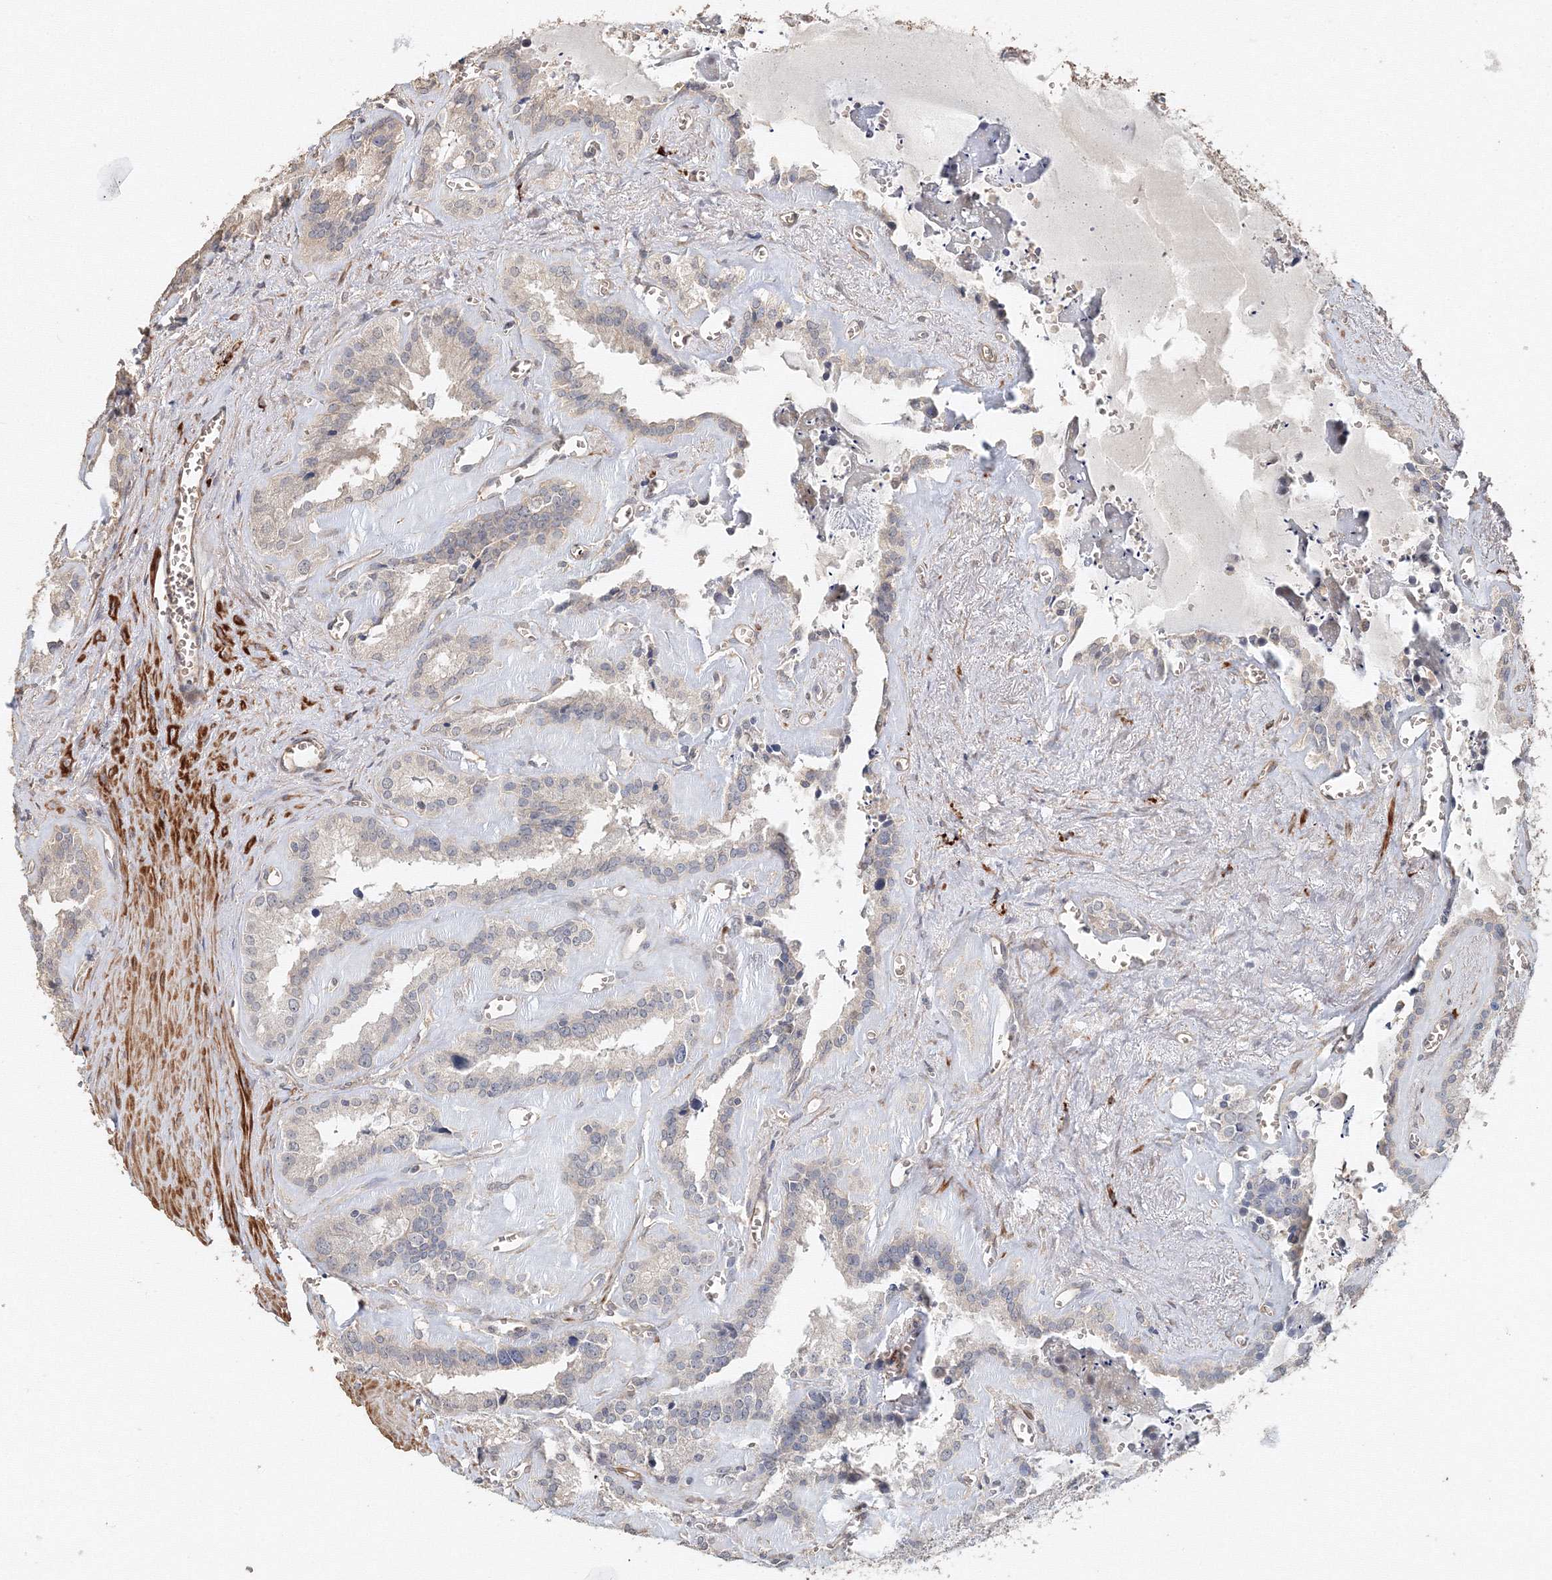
{"staining": {"intensity": "negative", "quantity": "none", "location": "none"}, "tissue": "seminal vesicle", "cell_type": "Glandular cells", "image_type": "normal", "snomed": [{"axis": "morphology", "description": "Normal tissue, NOS"}, {"axis": "topography", "description": "Prostate"}, {"axis": "topography", "description": "Seminal veicle"}], "caption": "Protein analysis of normal seminal vesicle exhibits no significant staining in glandular cells. (Brightfield microscopy of DAB (3,3'-diaminobenzidine) immunohistochemistry (IHC) at high magnification).", "gene": "NALF2", "patient": {"sex": "male", "age": 59}}